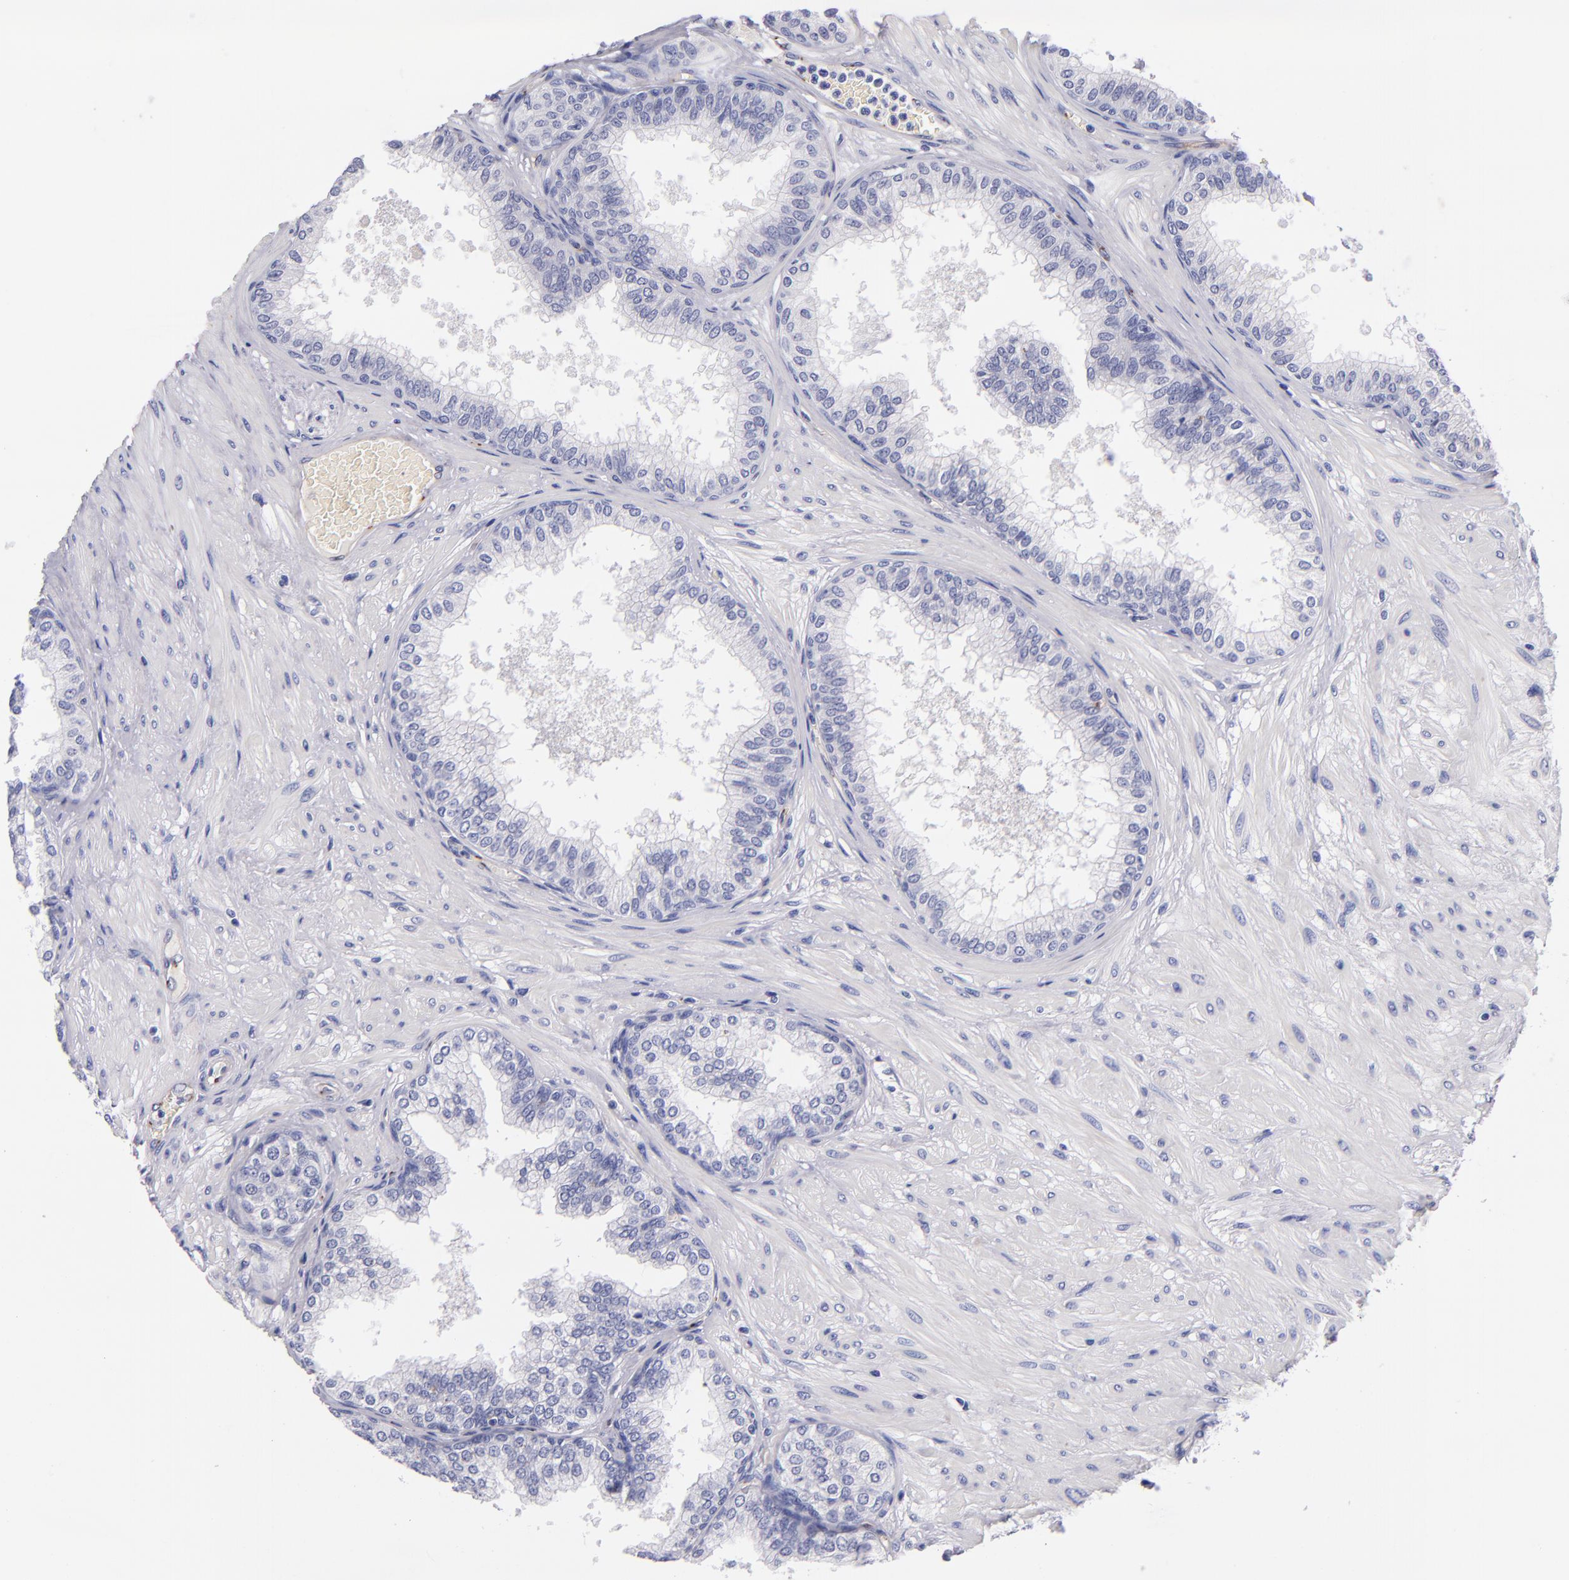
{"staining": {"intensity": "negative", "quantity": "none", "location": "none"}, "tissue": "prostate", "cell_type": "Glandular cells", "image_type": "normal", "snomed": [{"axis": "morphology", "description": "Normal tissue, NOS"}, {"axis": "topography", "description": "Prostate"}], "caption": "Immunohistochemistry (IHC) of unremarkable human prostate displays no staining in glandular cells.", "gene": "NOS3", "patient": {"sex": "male", "age": 60}}